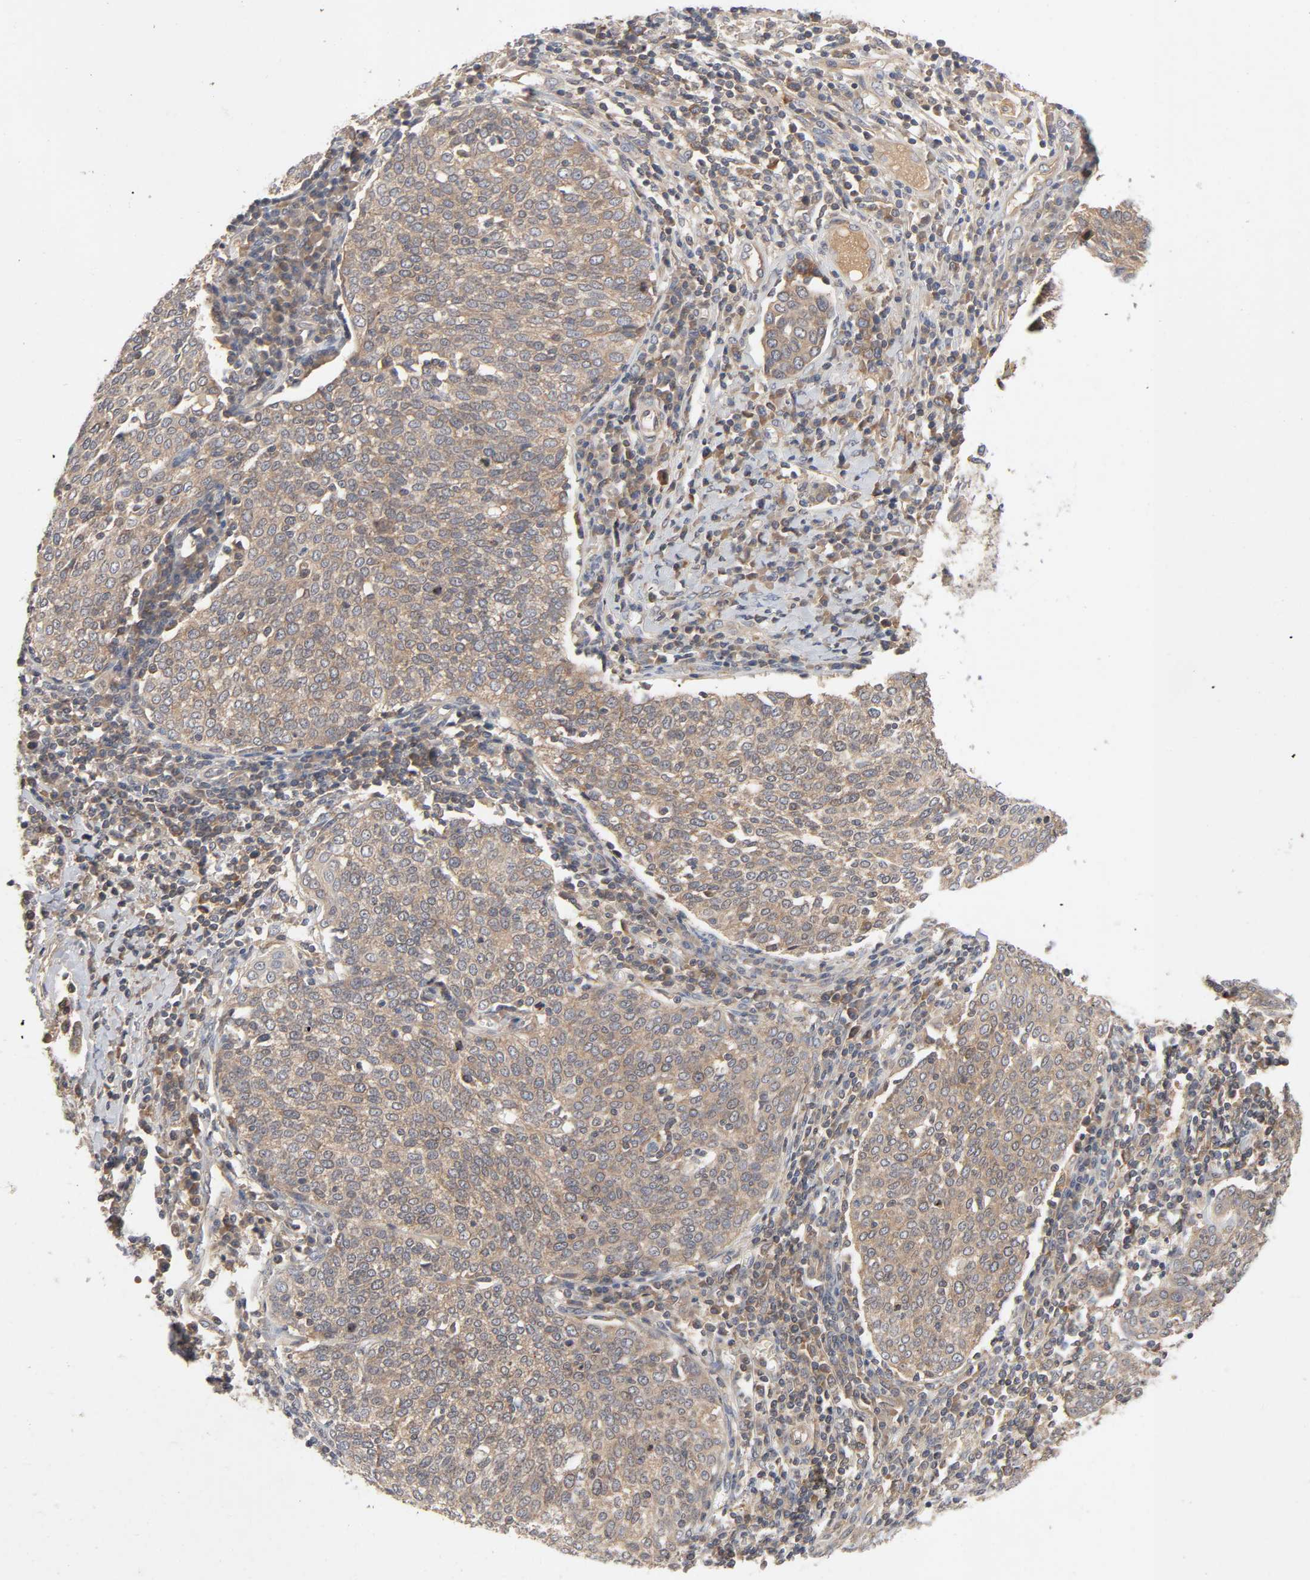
{"staining": {"intensity": "moderate", "quantity": ">75%", "location": "cytoplasmic/membranous"}, "tissue": "cervical cancer", "cell_type": "Tumor cells", "image_type": "cancer", "snomed": [{"axis": "morphology", "description": "Squamous cell carcinoma, NOS"}, {"axis": "topography", "description": "Cervix"}], "caption": "This image exhibits cervical squamous cell carcinoma stained with IHC to label a protein in brown. The cytoplasmic/membranous of tumor cells show moderate positivity for the protein. Nuclei are counter-stained blue.", "gene": "CPB2", "patient": {"sex": "female", "age": 40}}